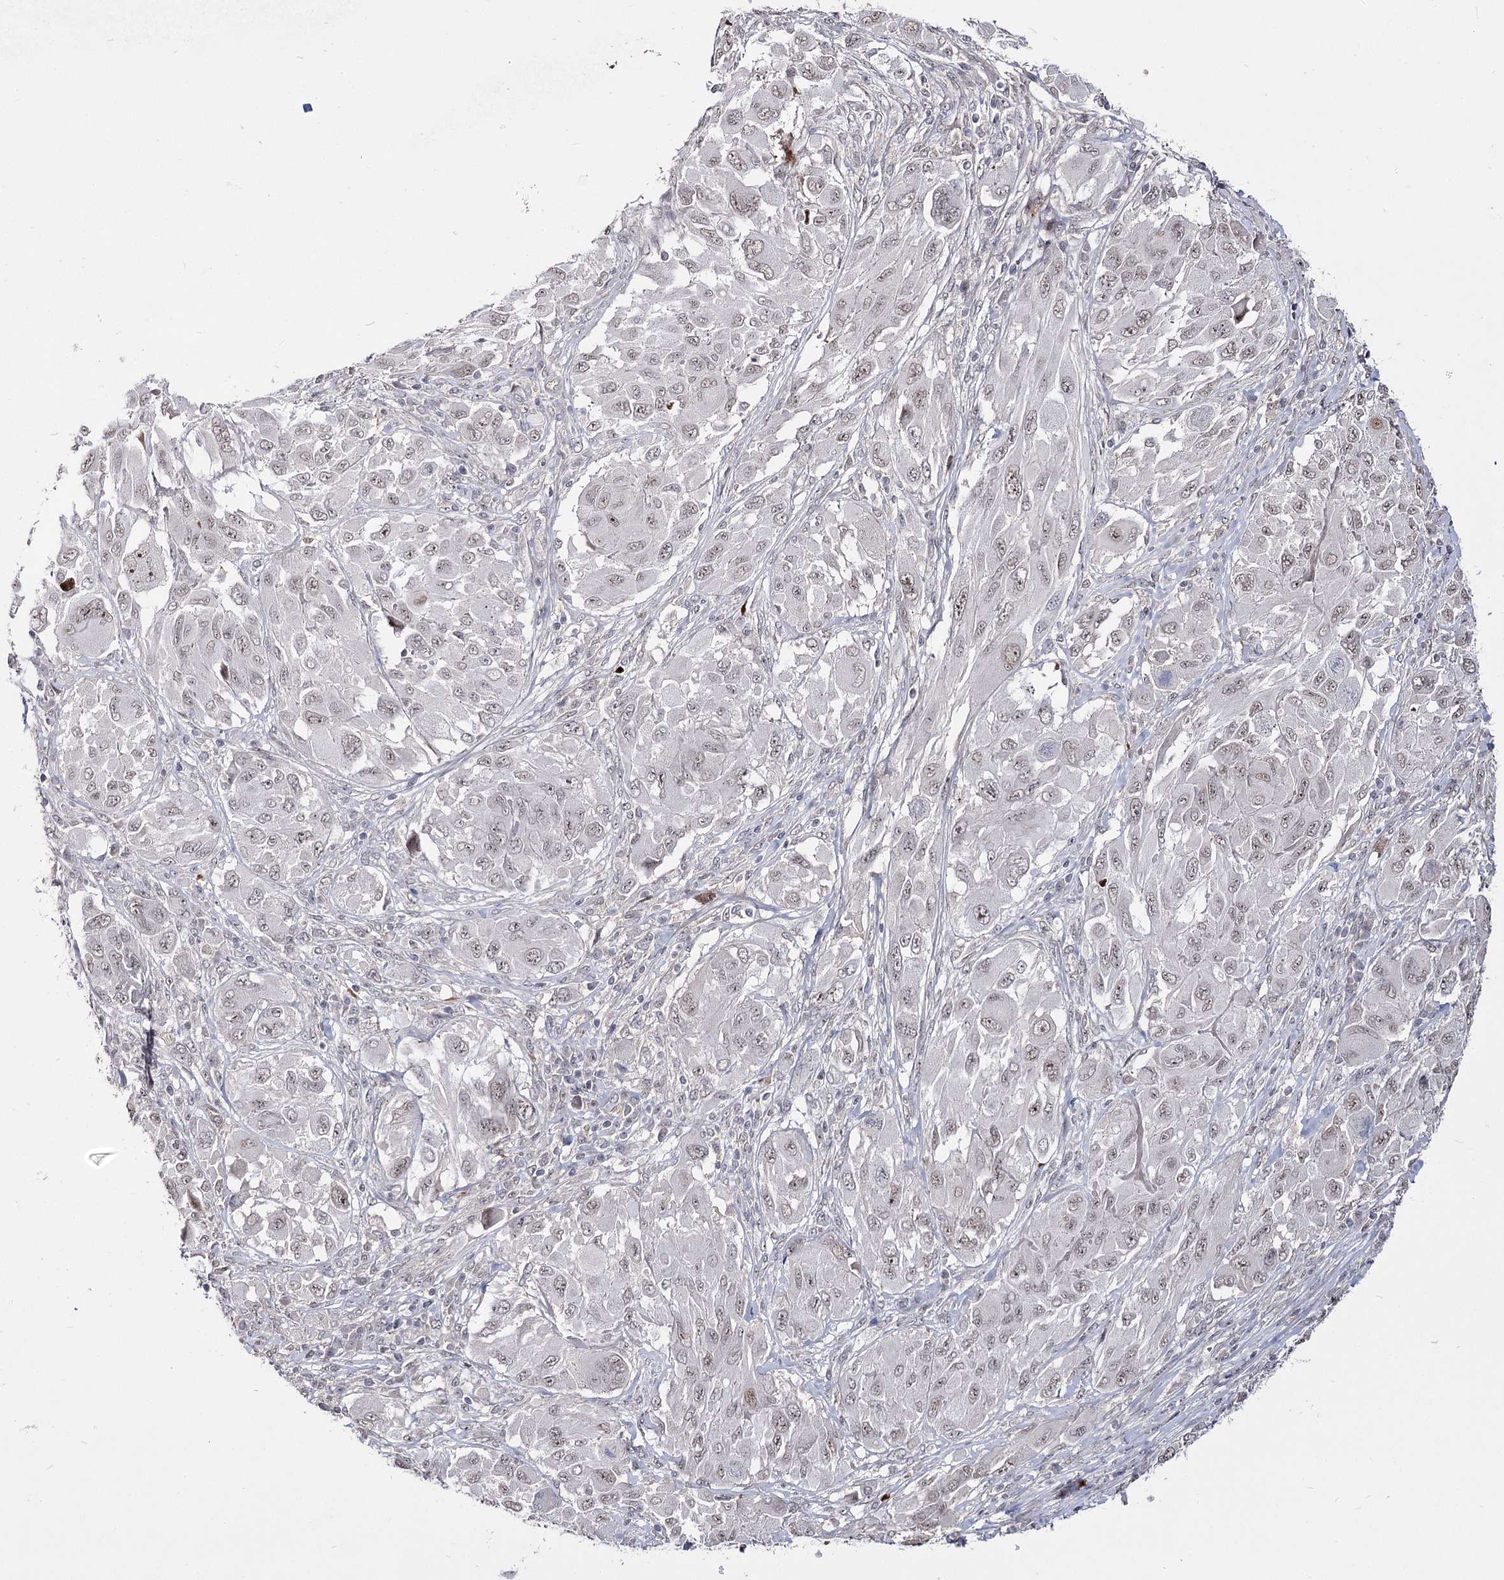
{"staining": {"intensity": "weak", "quantity": ">75%", "location": "nuclear"}, "tissue": "melanoma", "cell_type": "Tumor cells", "image_type": "cancer", "snomed": [{"axis": "morphology", "description": "Malignant melanoma, NOS"}, {"axis": "topography", "description": "Skin"}], "caption": "This image demonstrates immunohistochemistry (IHC) staining of human malignant melanoma, with low weak nuclear positivity in approximately >75% of tumor cells.", "gene": "STOX1", "patient": {"sex": "female", "age": 91}}